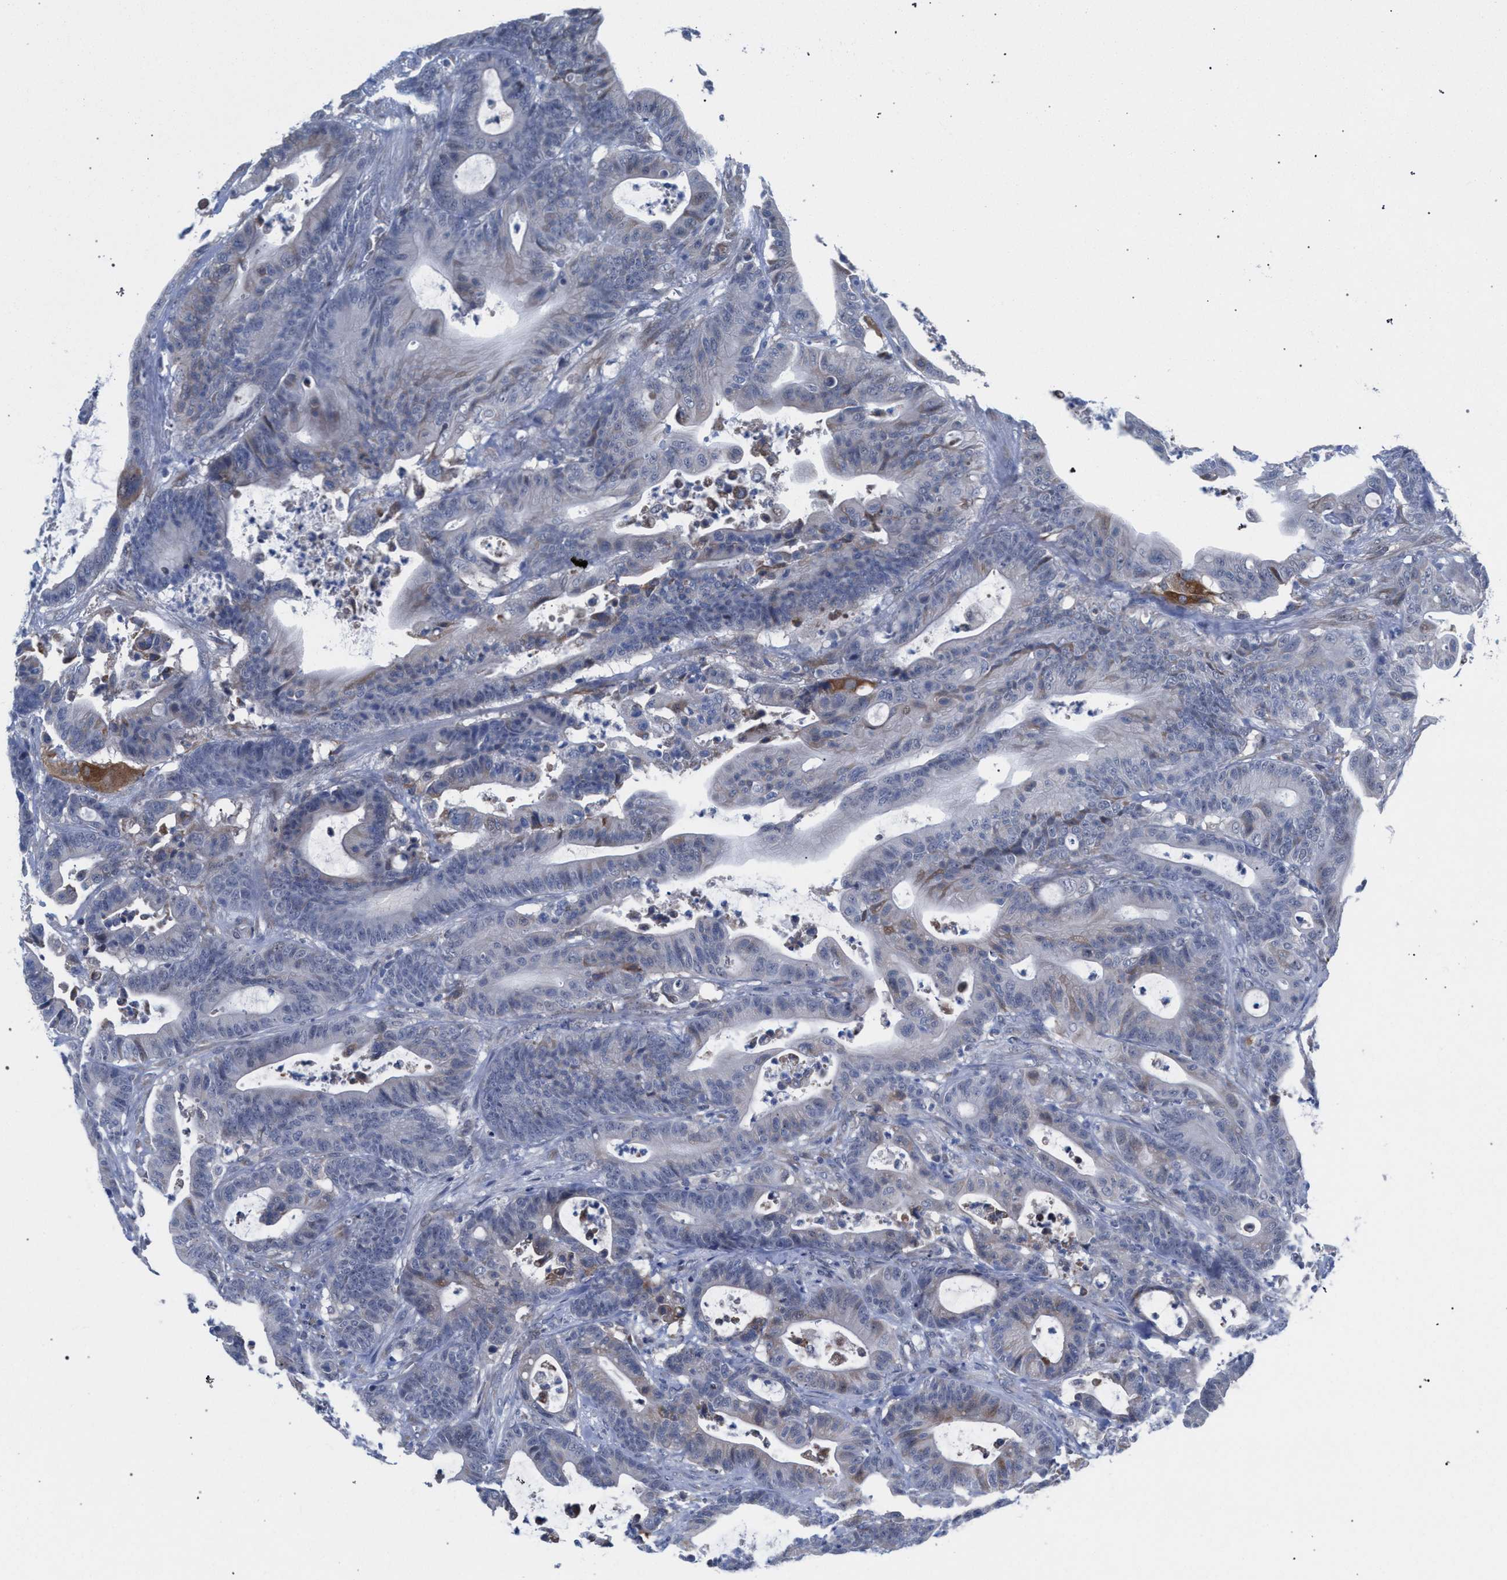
{"staining": {"intensity": "weak", "quantity": "<25%", "location": "cytoplasmic/membranous"}, "tissue": "colorectal cancer", "cell_type": "Tumor cells", "image_type": "cancer", "snomed": [{"axis": "morphology", "description": "Adenocarcinoma, NOS"}, {"axis": "topography", "description": "Colon"}], "caption": "Tumor cells show no significant protein staining in colorectal cancer. (Stains: DAB (3,3'-diaminobenzidine) IHC with hematoxylin counter stain, Microscopy: brightfield microscopy at high magnification).", "gene": "FHOD3", "patient": {"sex": "female", "age": 84}}